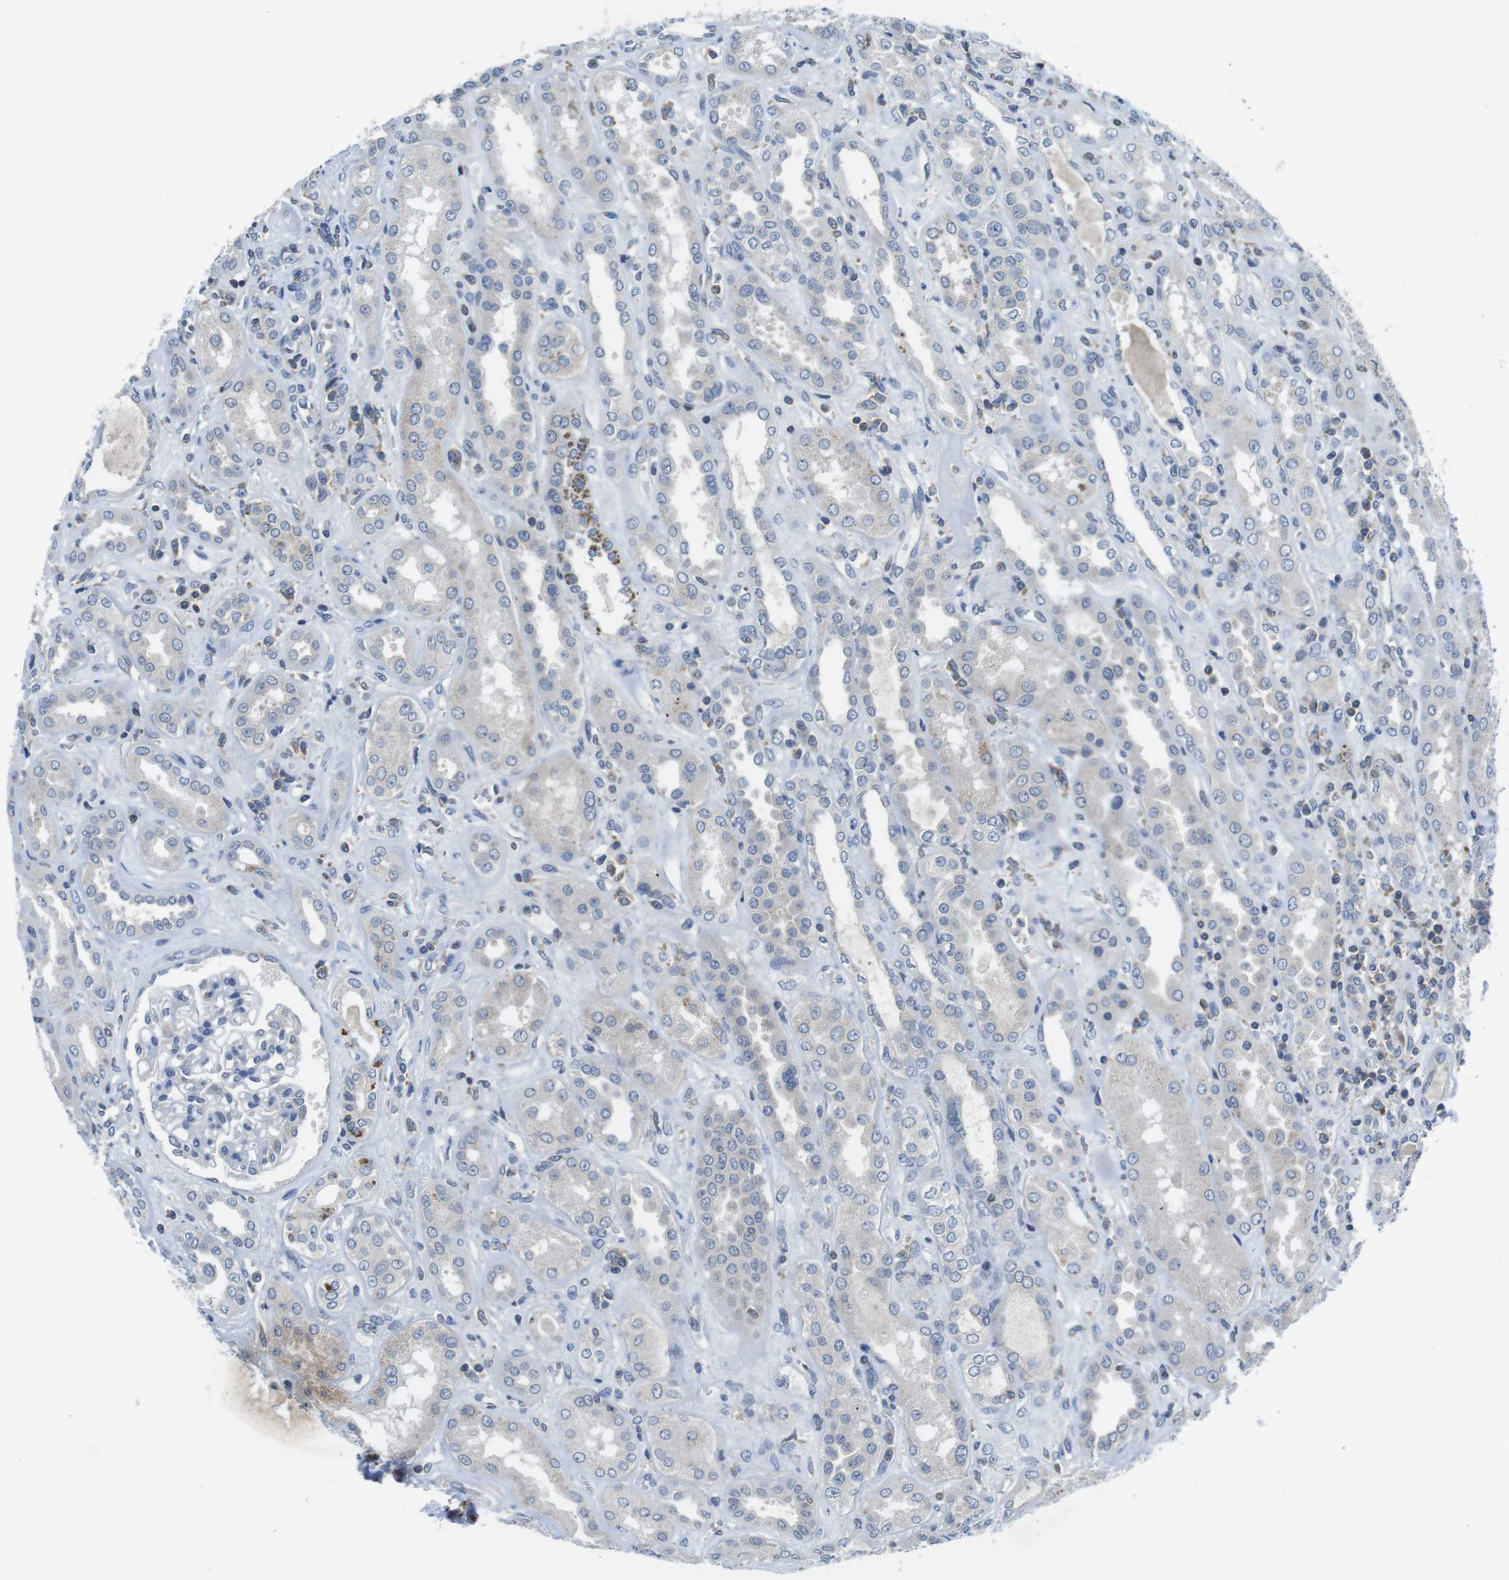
{"staining": {"intensity": "negative", "quantity": "none", "location": "none"}, "tissue": "kidney", "cell_type": "Cells in glomeruli", "image_type": "normal", "snomed": [{"axis": "morphology", "description": "Normal tissue, NOS"}, {"axis": "topography", "description": "Kidney"}], "caption": "Immunohistochemistry image of normal human kidney stained for a protein (brown), which exhibits no positivity in cells in glomeruli. (Stains: DAB immunohistochemistry with hematoxylin counter stain, Microscopy: brightfield microscopy at high magnification).", "gene": "PIK3CD", "patient": {"sex": "male", "age": 59}}